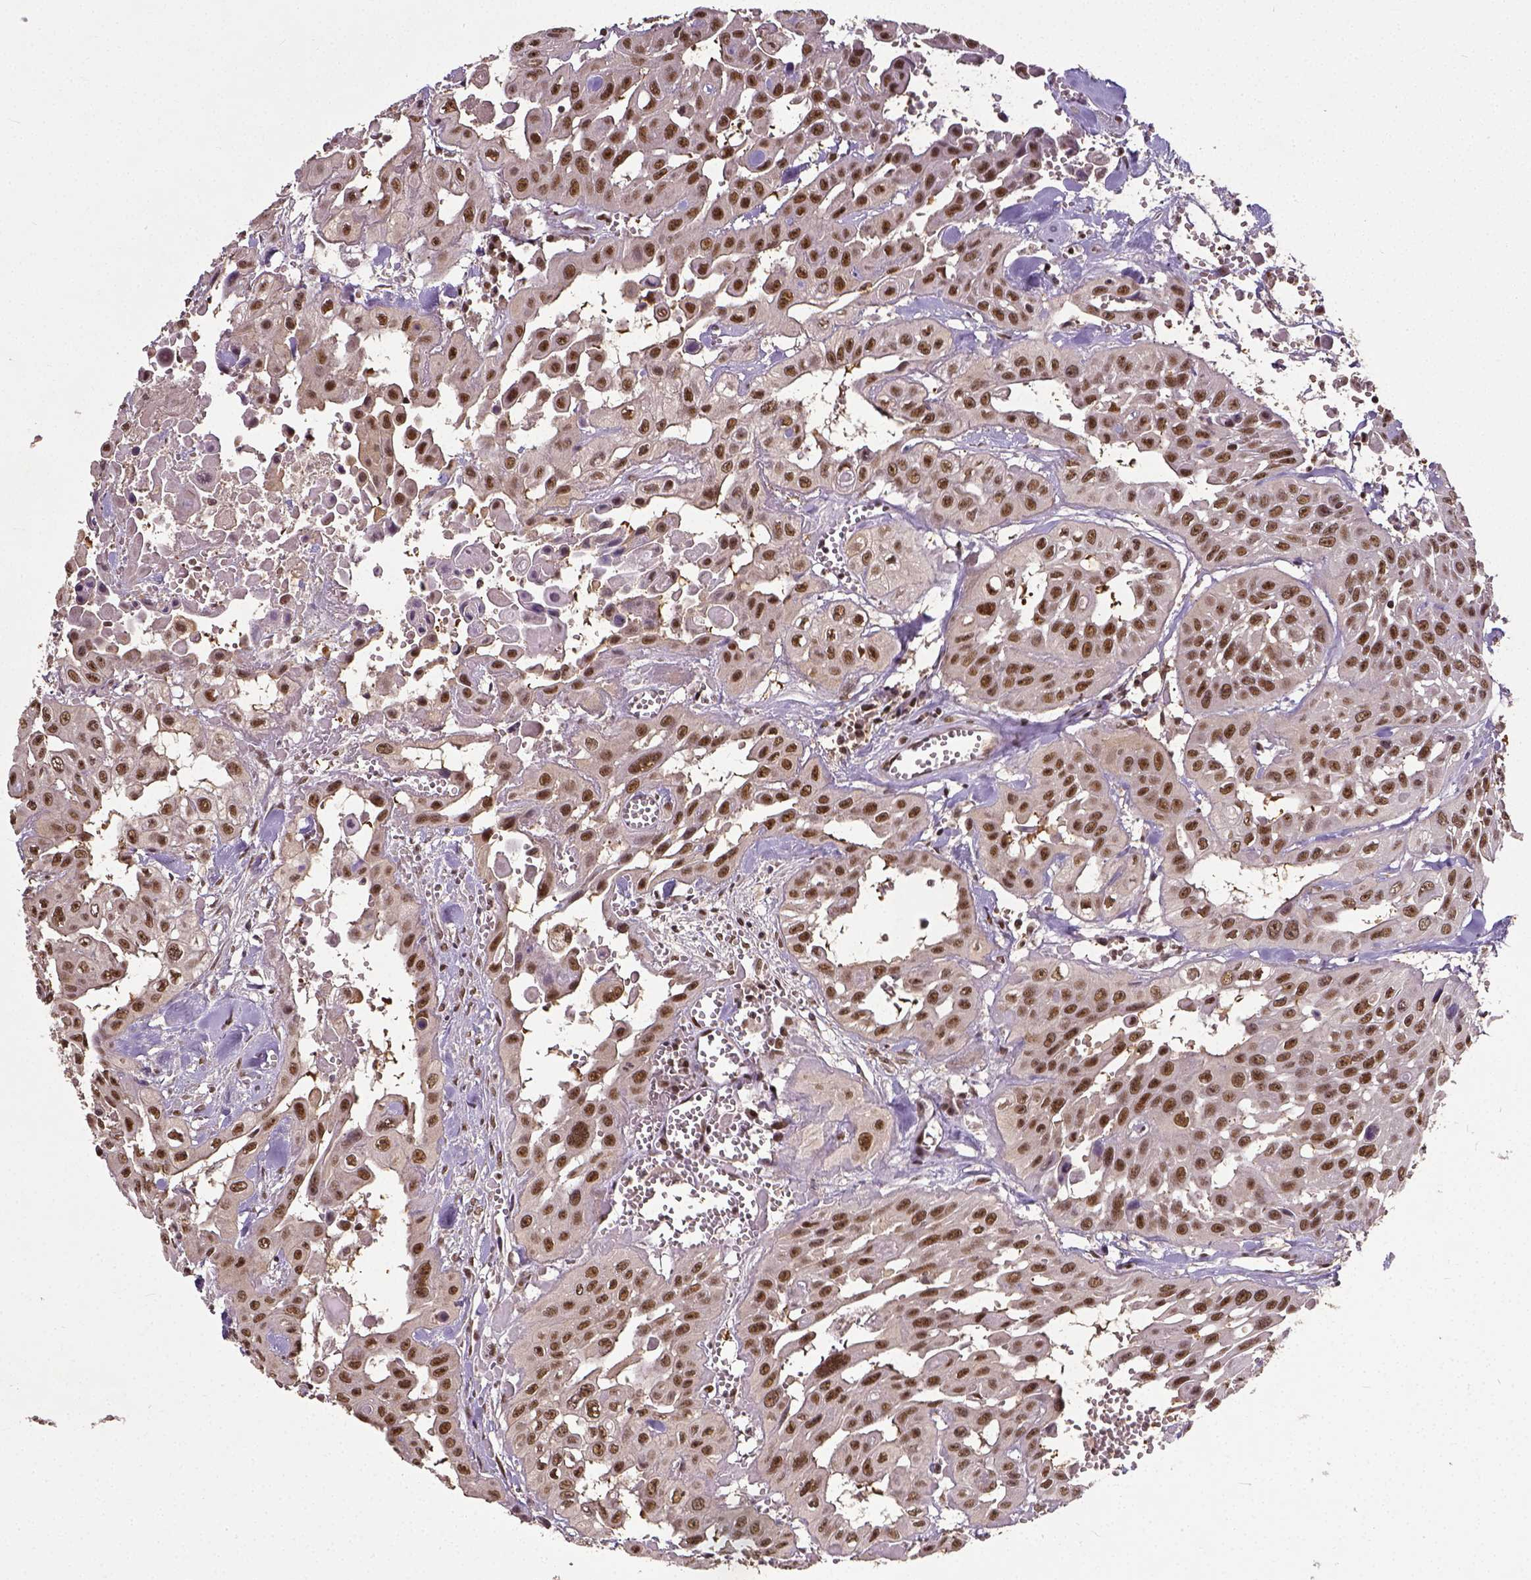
{"staining": {"intensity": "moderate", "quantity": ">75%", "location": "nuclear"}, "tissue": "head and neck cancer", "cell_type": "Tumor cells", "image_type": "cancer", "snomed": [{"axis": "morphology", "description": "Adenocarcinoma, NOS"}, {"axis": "topography", "description": "Head-Neck"}], "caption": "Brown immunohistochemical staining in human adenocarcinoma (head and neck) shows moderate nuclear positivity in about >75% of tumor cells.", "gene": "ATRX", "patient": {"sex": "male", "age": 73}}